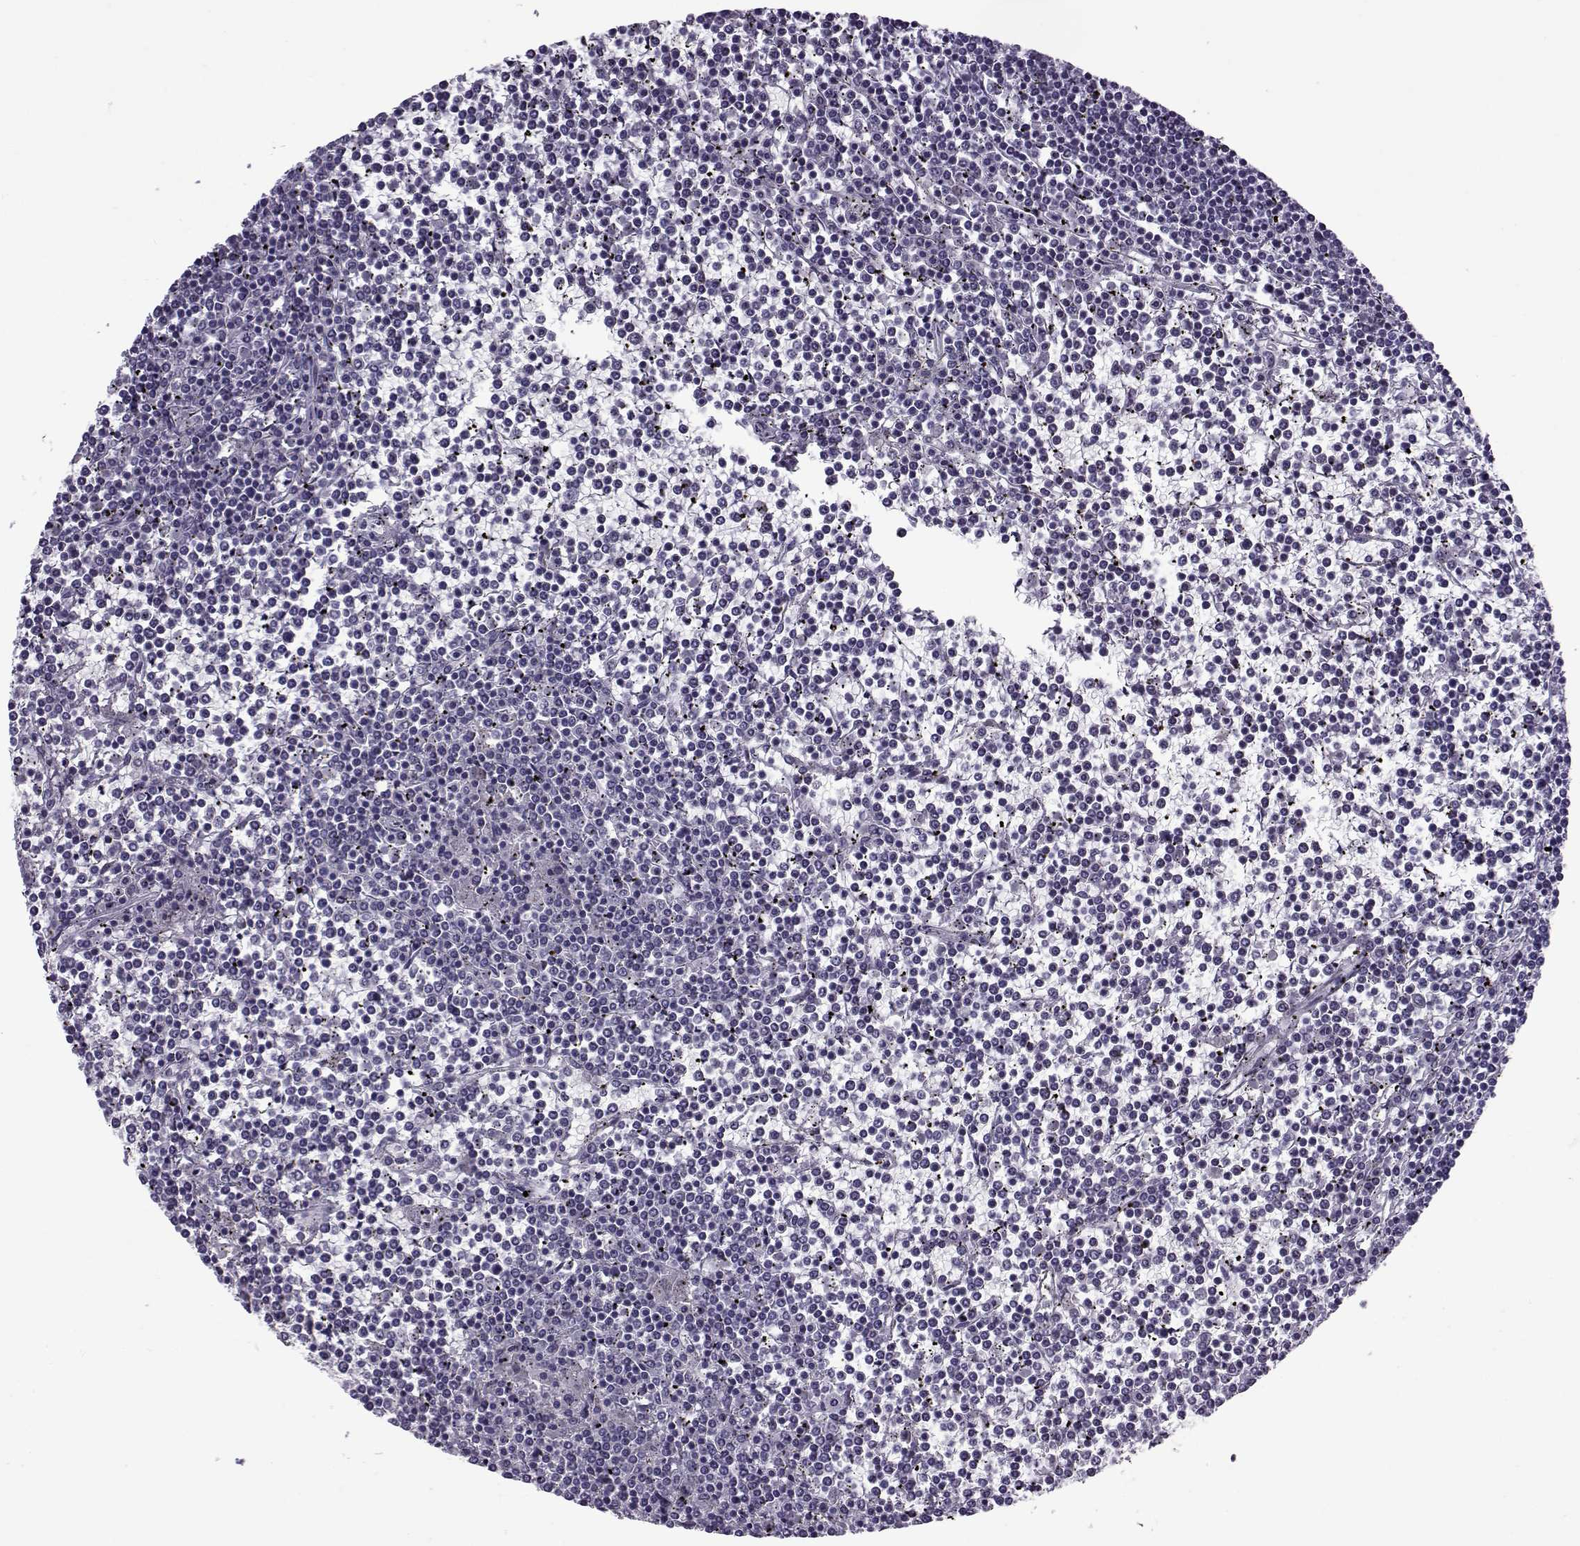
{"staining": {"intensity": "negative", "quantity": "none", "location": "none"}, "tissue": "lymphoma", "cell_type": "Tumor cells", "image_type": "cancer", "snomed": [{"axis": "morphology", "description": "Malignant lymphoma, non-Hodgkin's type, Low grade"}, {"axis": "topography", "description": "Spleen"}], "caption": "A photomicrograph of malignant lymphoma, non-Hodgkin's type (low-grade) stained for a protein shows no brown staining in tumor cells.", "gene": "OIP5", "patient": {"sex": "female", "age": 19}}